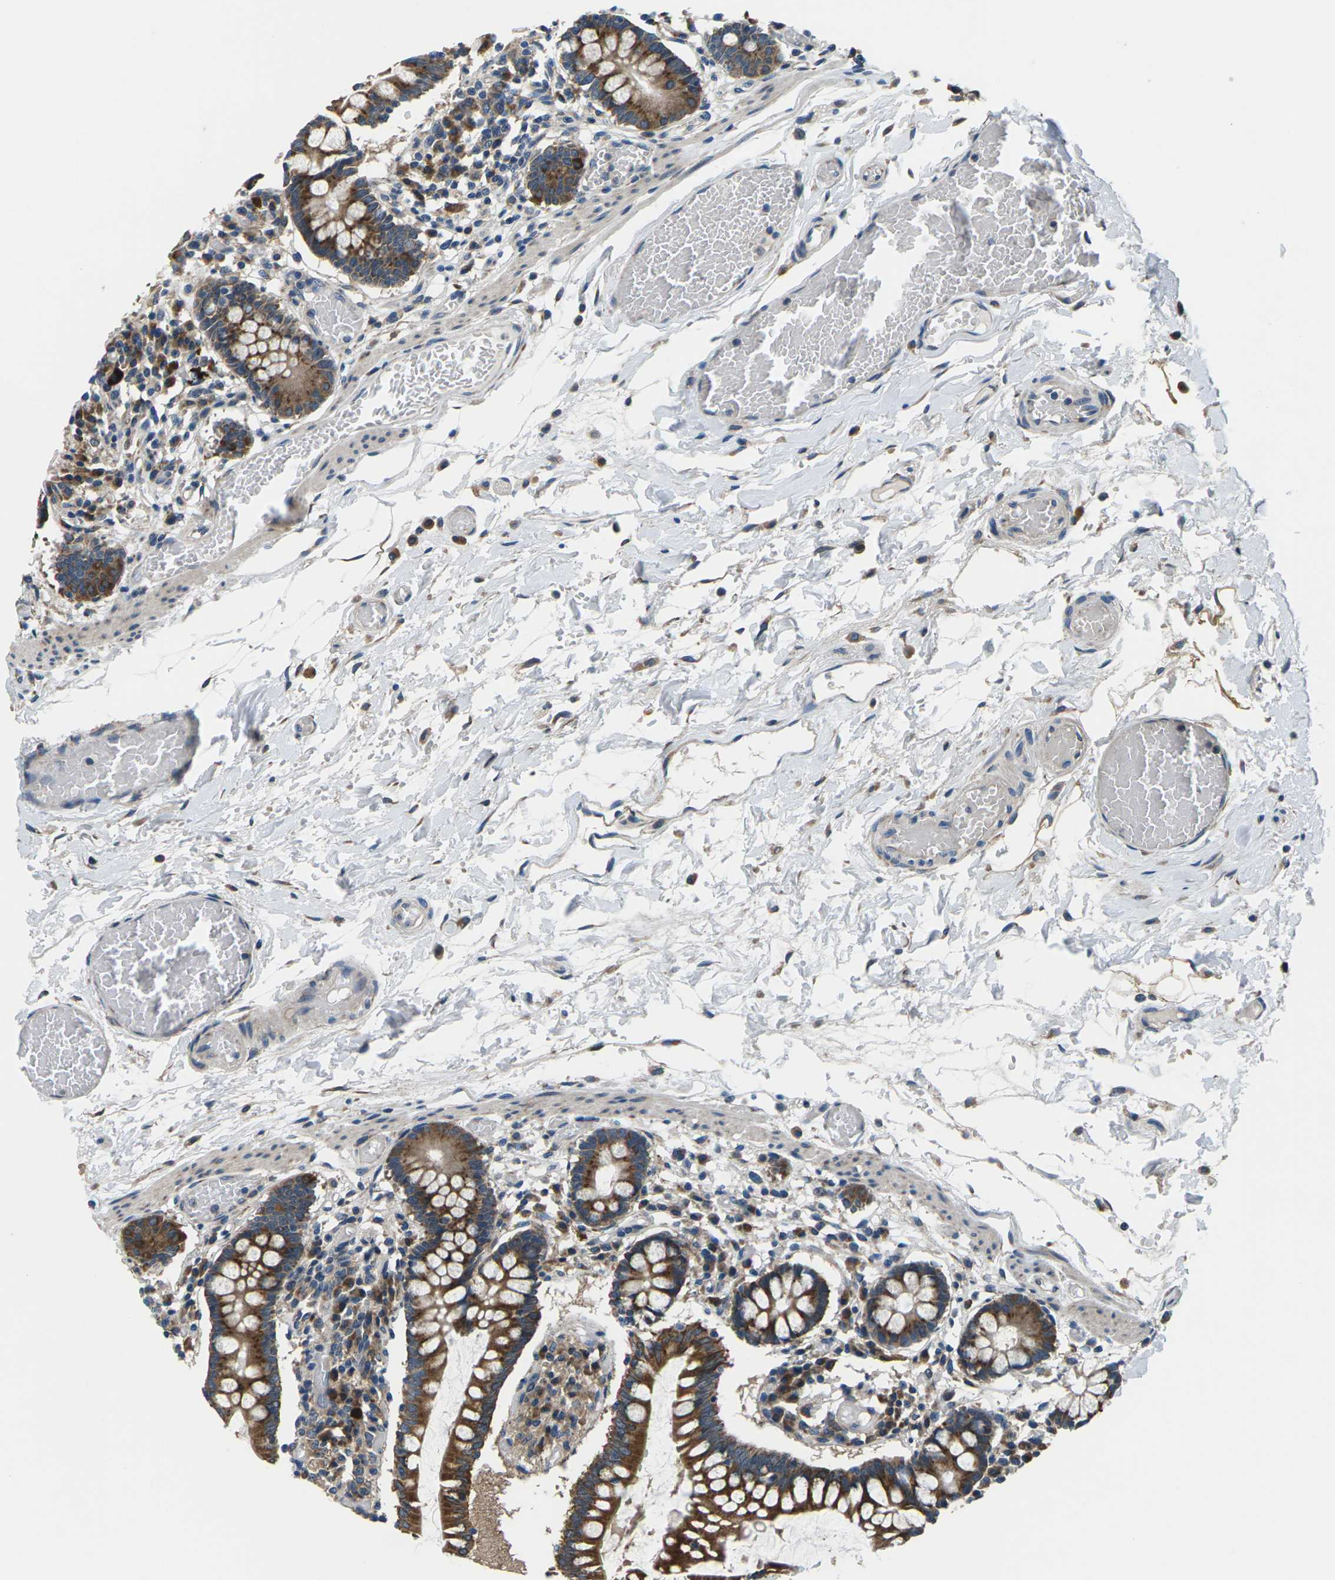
{"staining": {"intensity": "strong", "quantity": ">75%", "location": "cytoplasmic/membranous"}, "tissue": "small intestine", "cell_type": "Glandular cells", "image_type": "normal", "snomed": [{"axis": "morphology", "description": "Normal tissue, NOS"}, {"axis": "topography", "description": "Small intestine"}], "caption": "An immunohistochemistry image of benign tissue is shown. Protein staining in brown labels strong cytoplasmic/membranous positivity in small intestine within glandular cells. (DAB (3,3'-diaminobenzidine) = brown stain, brightfield microscopy at high magnification).", "gene": "GABRP", "patient": {"sex": "female", "age": 61}}